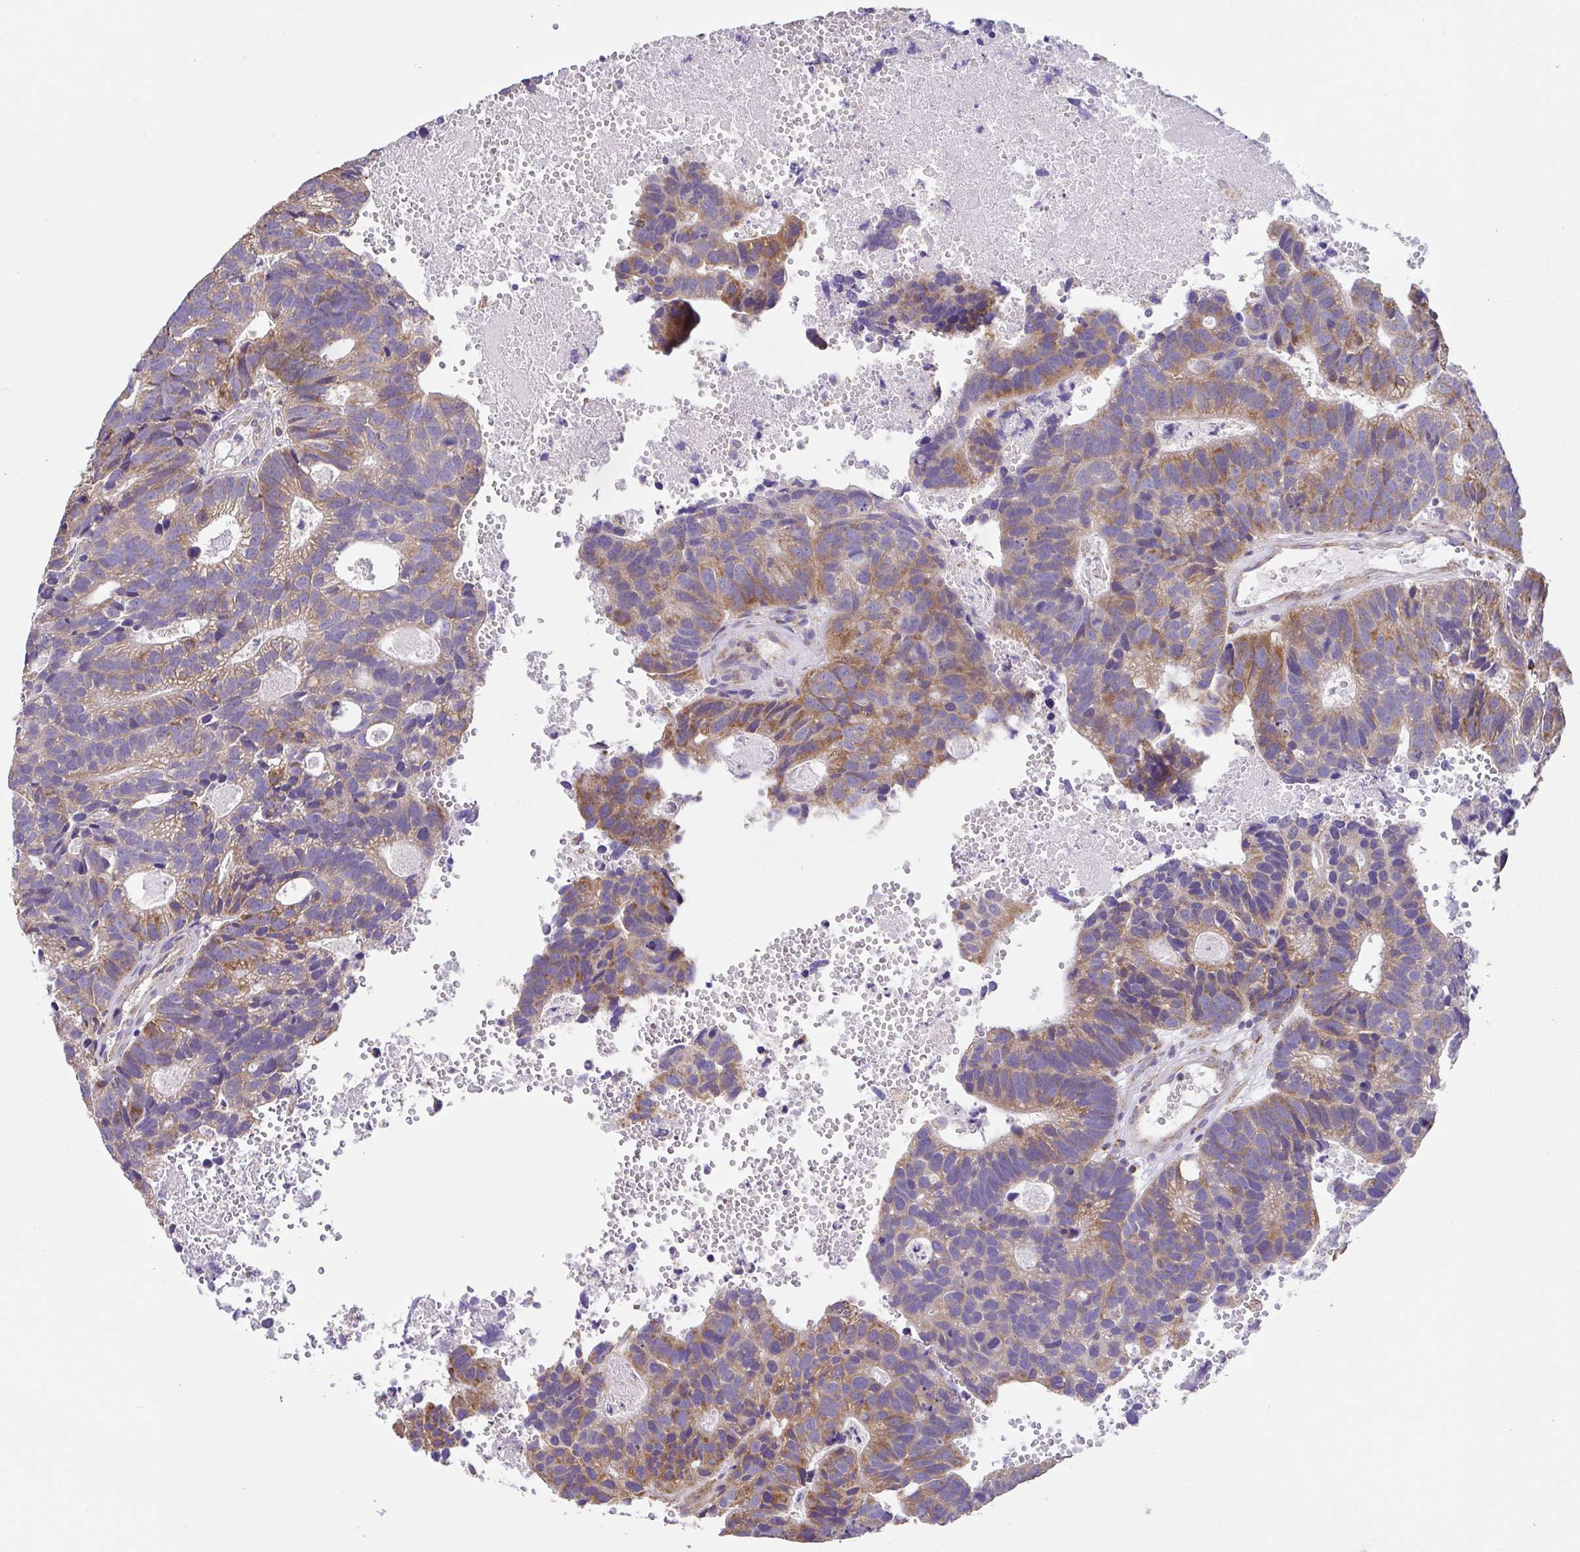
{"staining": {"intensity": "moderate", "quantity": ">75%", "location": "cytoplasmic/membranous"}, "tissue": "head and neck cancer", "cell_type": "Tumor cells", "image_type": "cancer", "snomed": [{"axis": "morphology", "description": "Adenocarcinoma, NOS"}, {"axis": "topography", "description": "Head-Neck"}], "caption": "The immunohistochemical stain highlights moderate cytoplasmic/membranous expression in tumor cells of head and neck adenocarcinoma tissue.", "gene": "GINM1", "patient": {"sex": "male", "age": 62}}